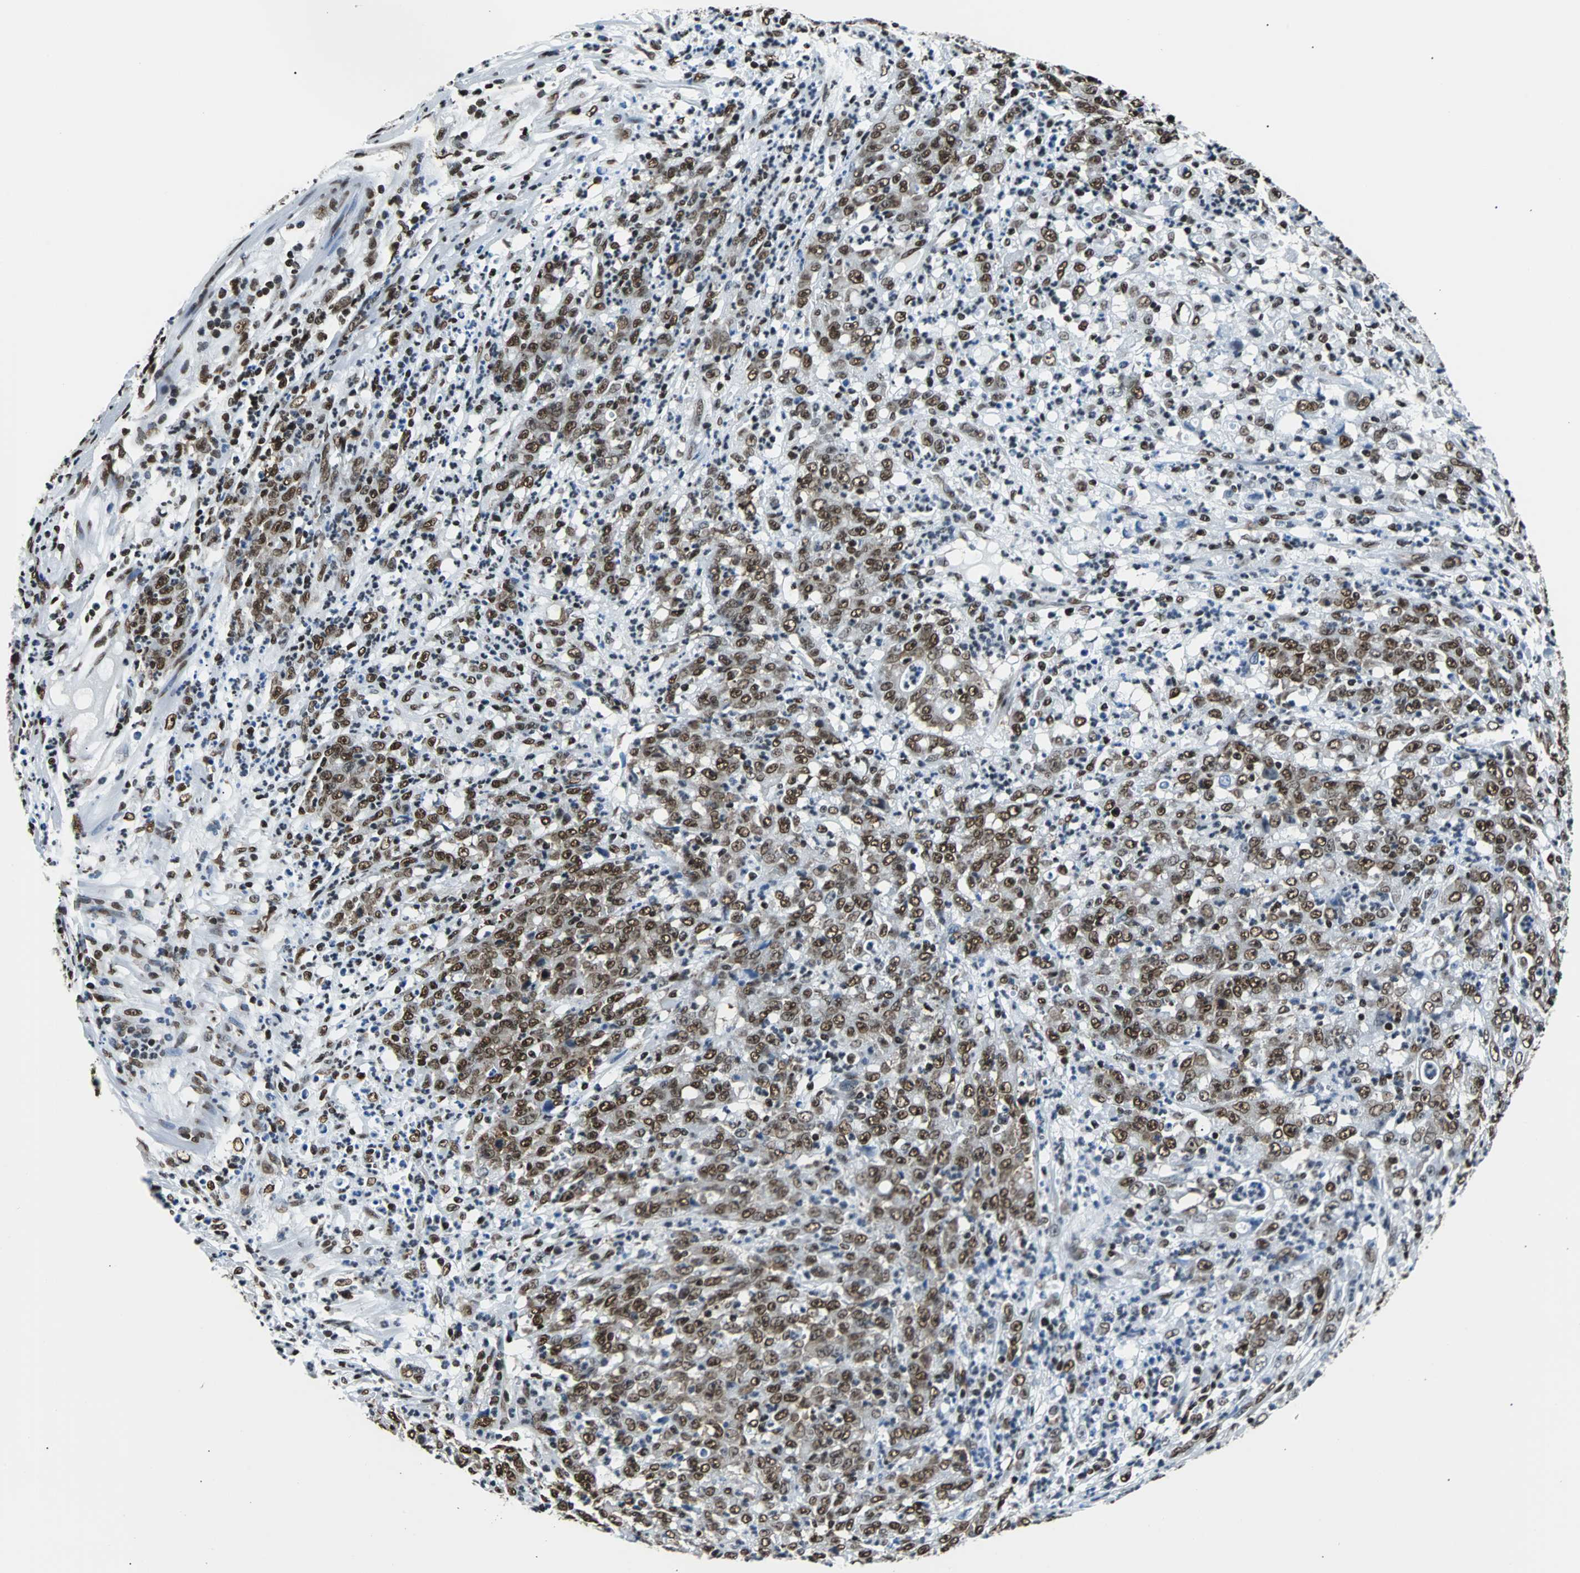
{"staining": {"intensity": "moderate", "quantity": ">75%", "location": "cytoplasmic/membranous,nuclear"}, "tissue": "stomach cancer", "cell_type": "Tumor cells", "image_type": "cancer", "snomed": [{"axis": "morphology", "description": "Adenocarcinoma, NOS"}, {"axis": "topography", "description": "Stomach, lower"}], "caption": "Stomach cancer (adenocarcinoma) tissue shows moderate cytoplasmic/membranous and nuclear positivity in approximately >75% of tumor cells The protein is stained brown, and the nuclei are stained in blue (DAB IHC with brightfield microscopy, high magnification).", "gene": "FUBP1", "patient": {"sex": "female", "age": 71}}